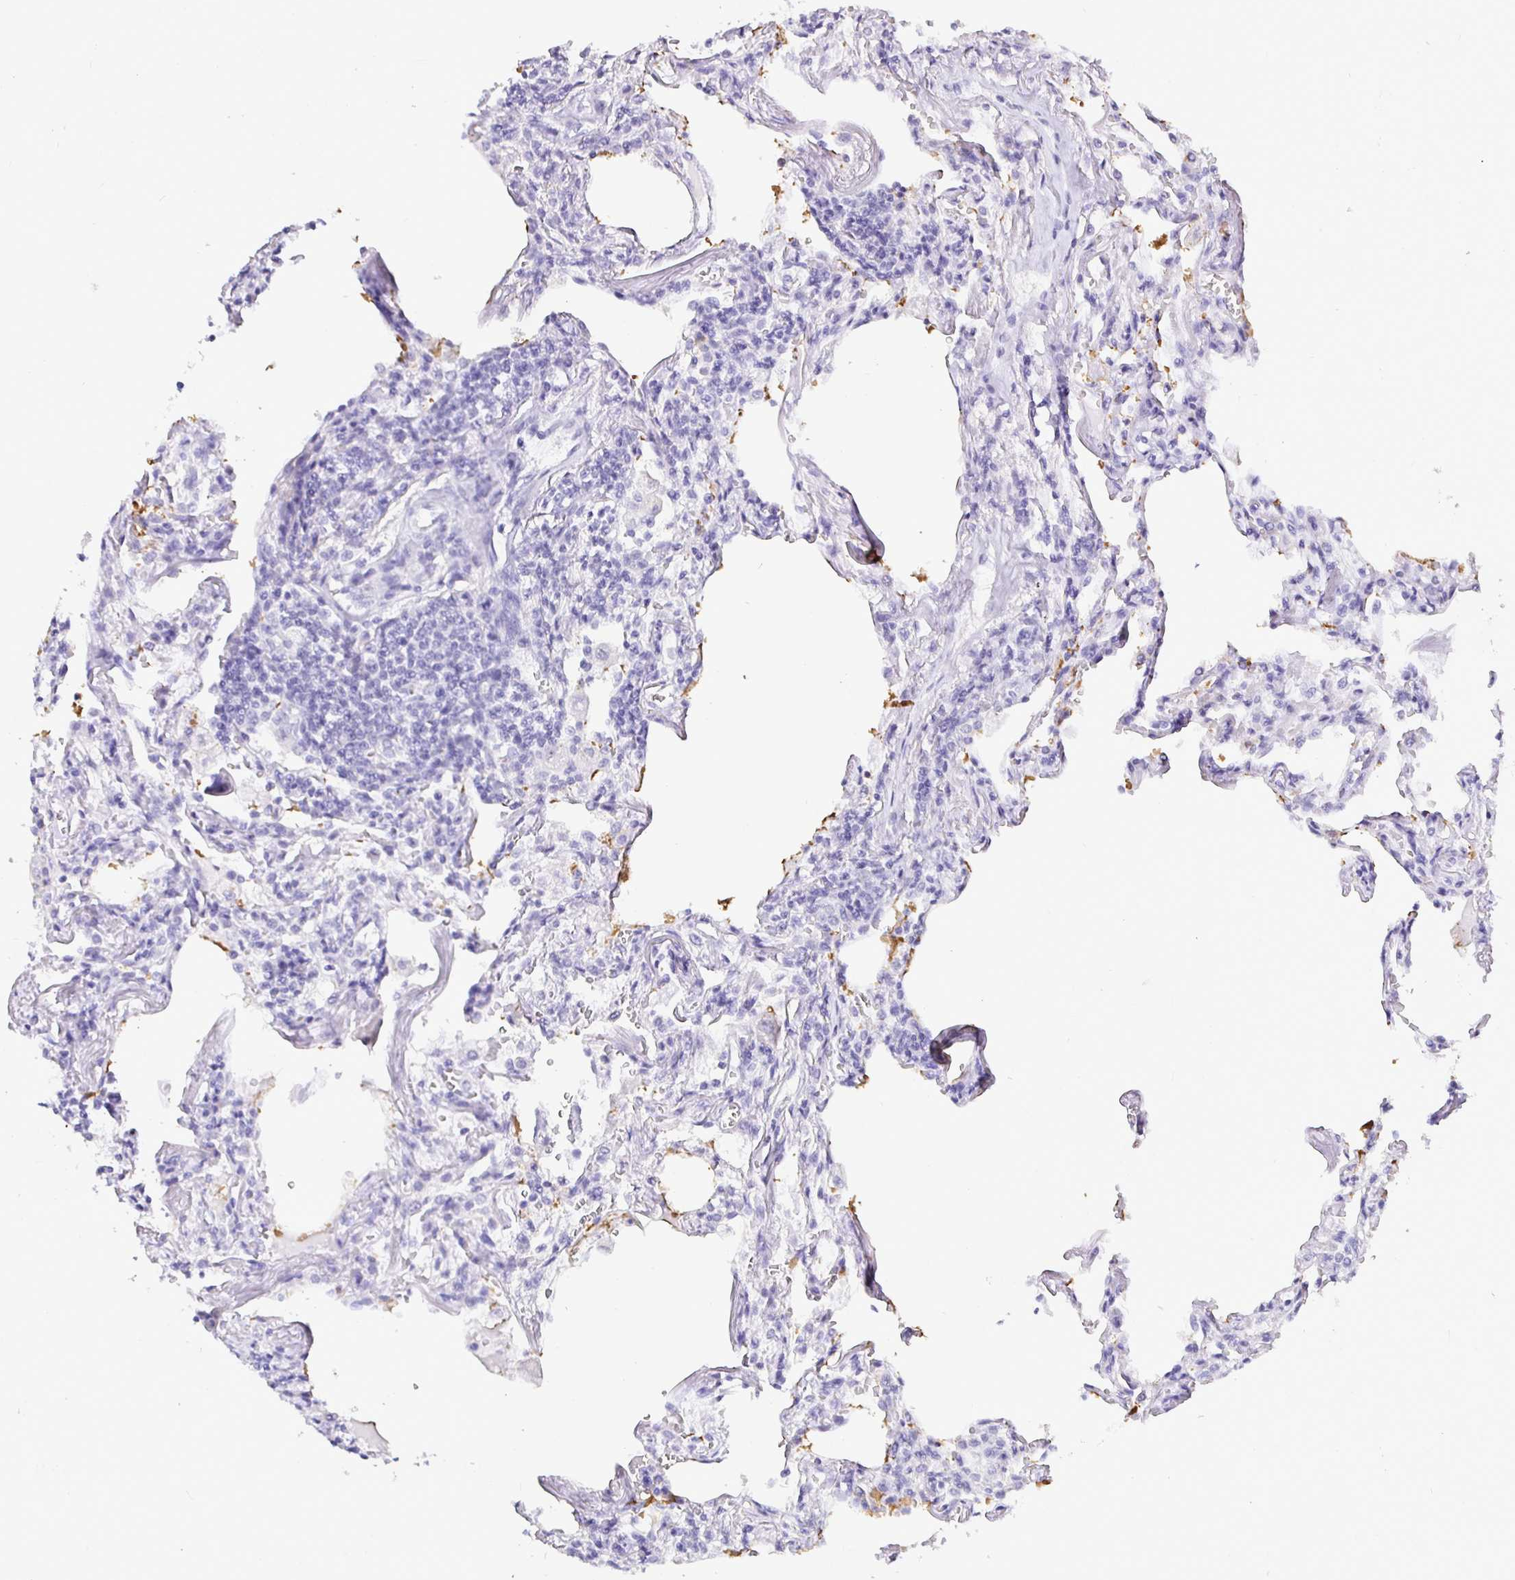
{"staining": {"intensity": "negative", "quantity": "none", "location": "none"}, "tissue": "lymphoma", "cell_type": "Tumor cells", "image_type": "cancer", "snomed": [{"axis": "morphology", "description": "Malignant lymphoma, non-Hodgkin's type, Low grade"}, {"axis": "topography", "description": "Lung"}], "caption": "The micrograph displays no staining of tumor cells in malignant lymphoma, non-Hodgkin's type (low-grade).", "gene": "NUP188", "patient": {"sex": "female", "age": 71}}